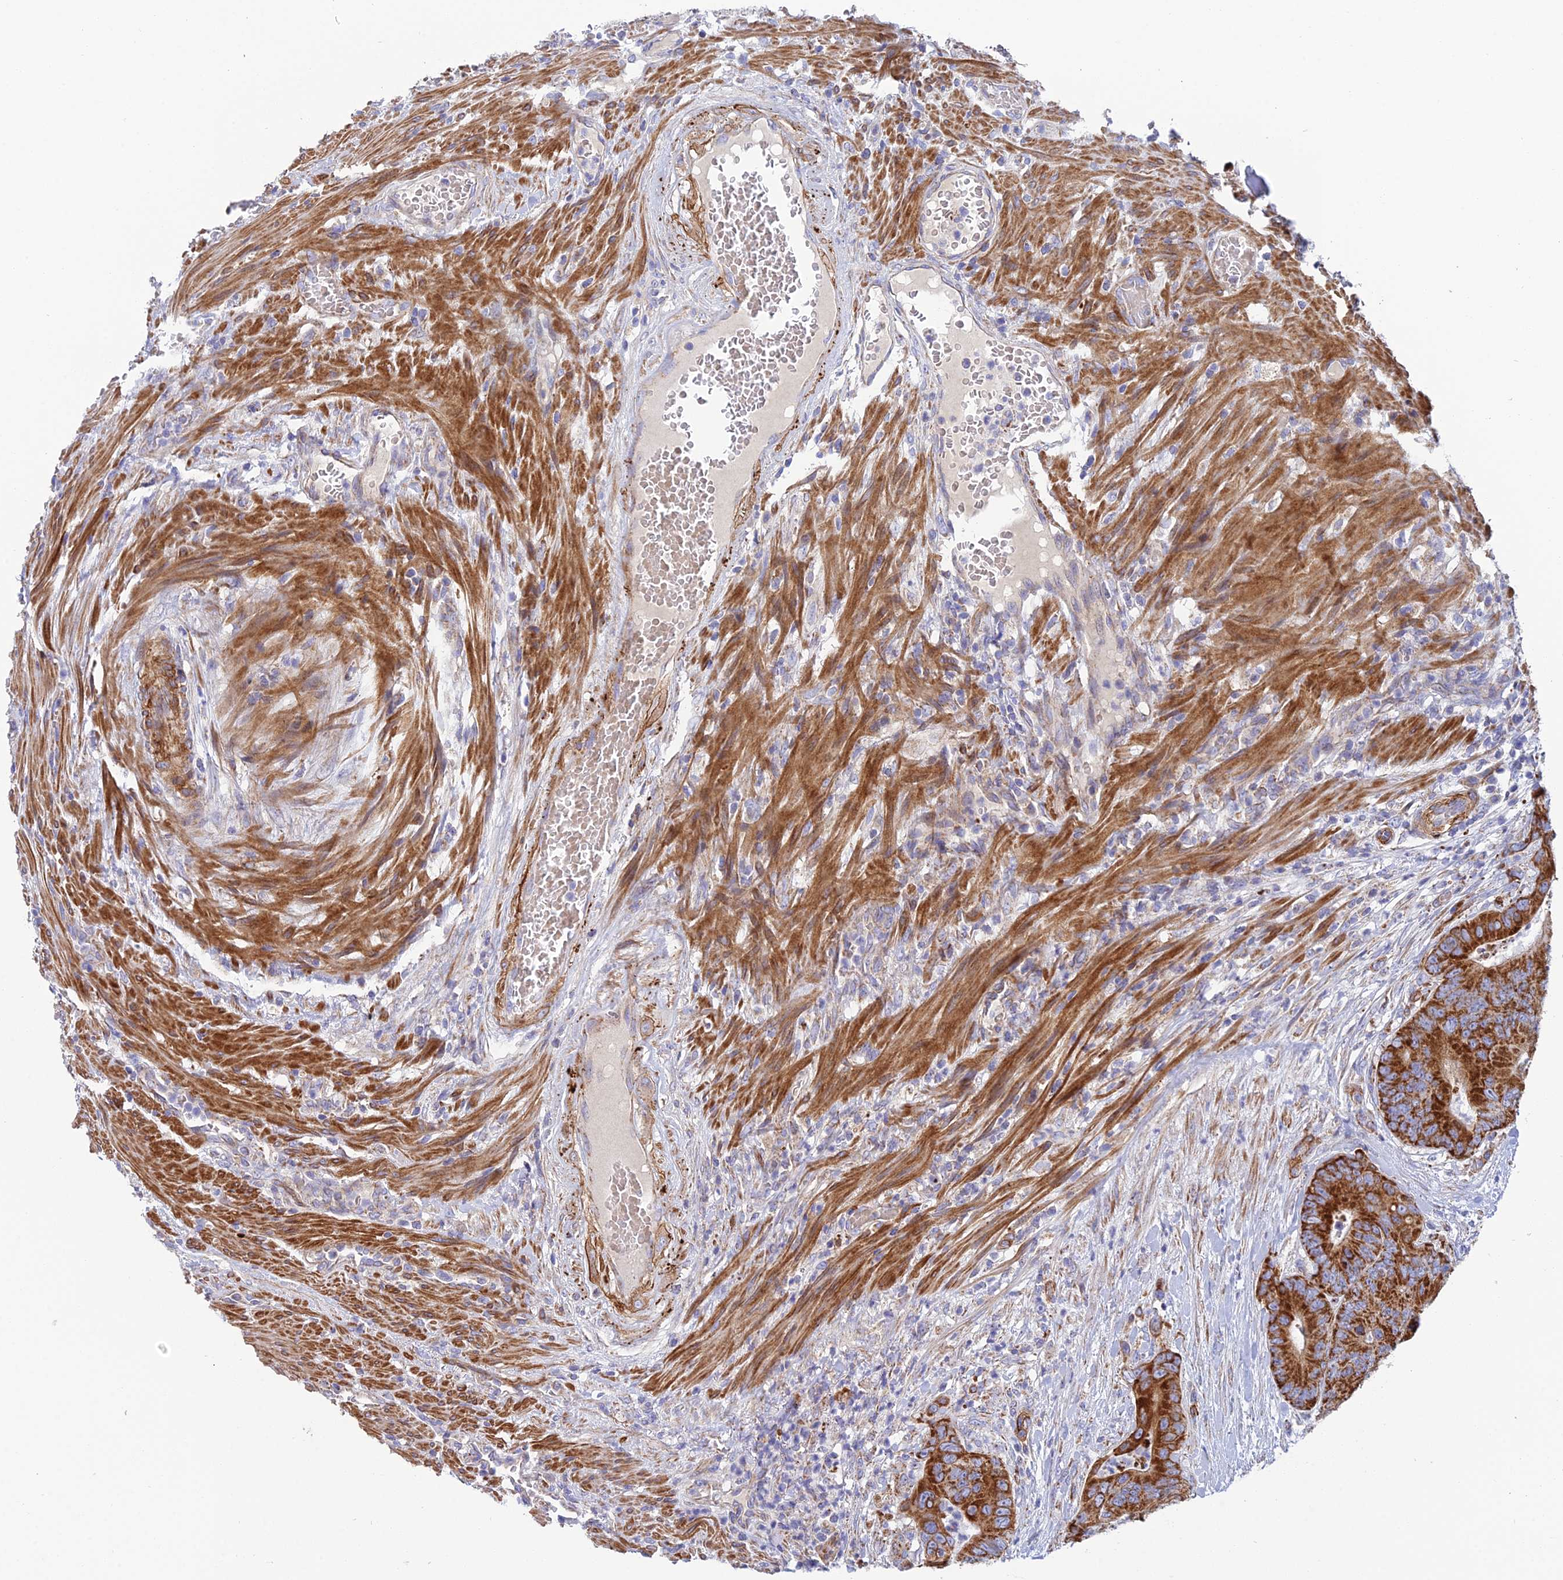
{"staining": {"intensity": "strong", "quantity": ">75%", "location": "cytoplasmic/membranous"}, "tissue": "colorectal cancer", "cell_type": "Tumor cells", "image_type": "cancer", "snomed": [{"axis": "morphology", "description": "Adenocarcinoma, NOS"}, {"axis": "topography", "description": "Colon"}], "caption": "Adenocarcinoma (colorectal) stained with a brown dye reveals strong cytoplasmic/membranous positive expression in about >75% of tumor cells.", "gene": "CSPG4", "patient": {"sex": "male", "age": 84}}